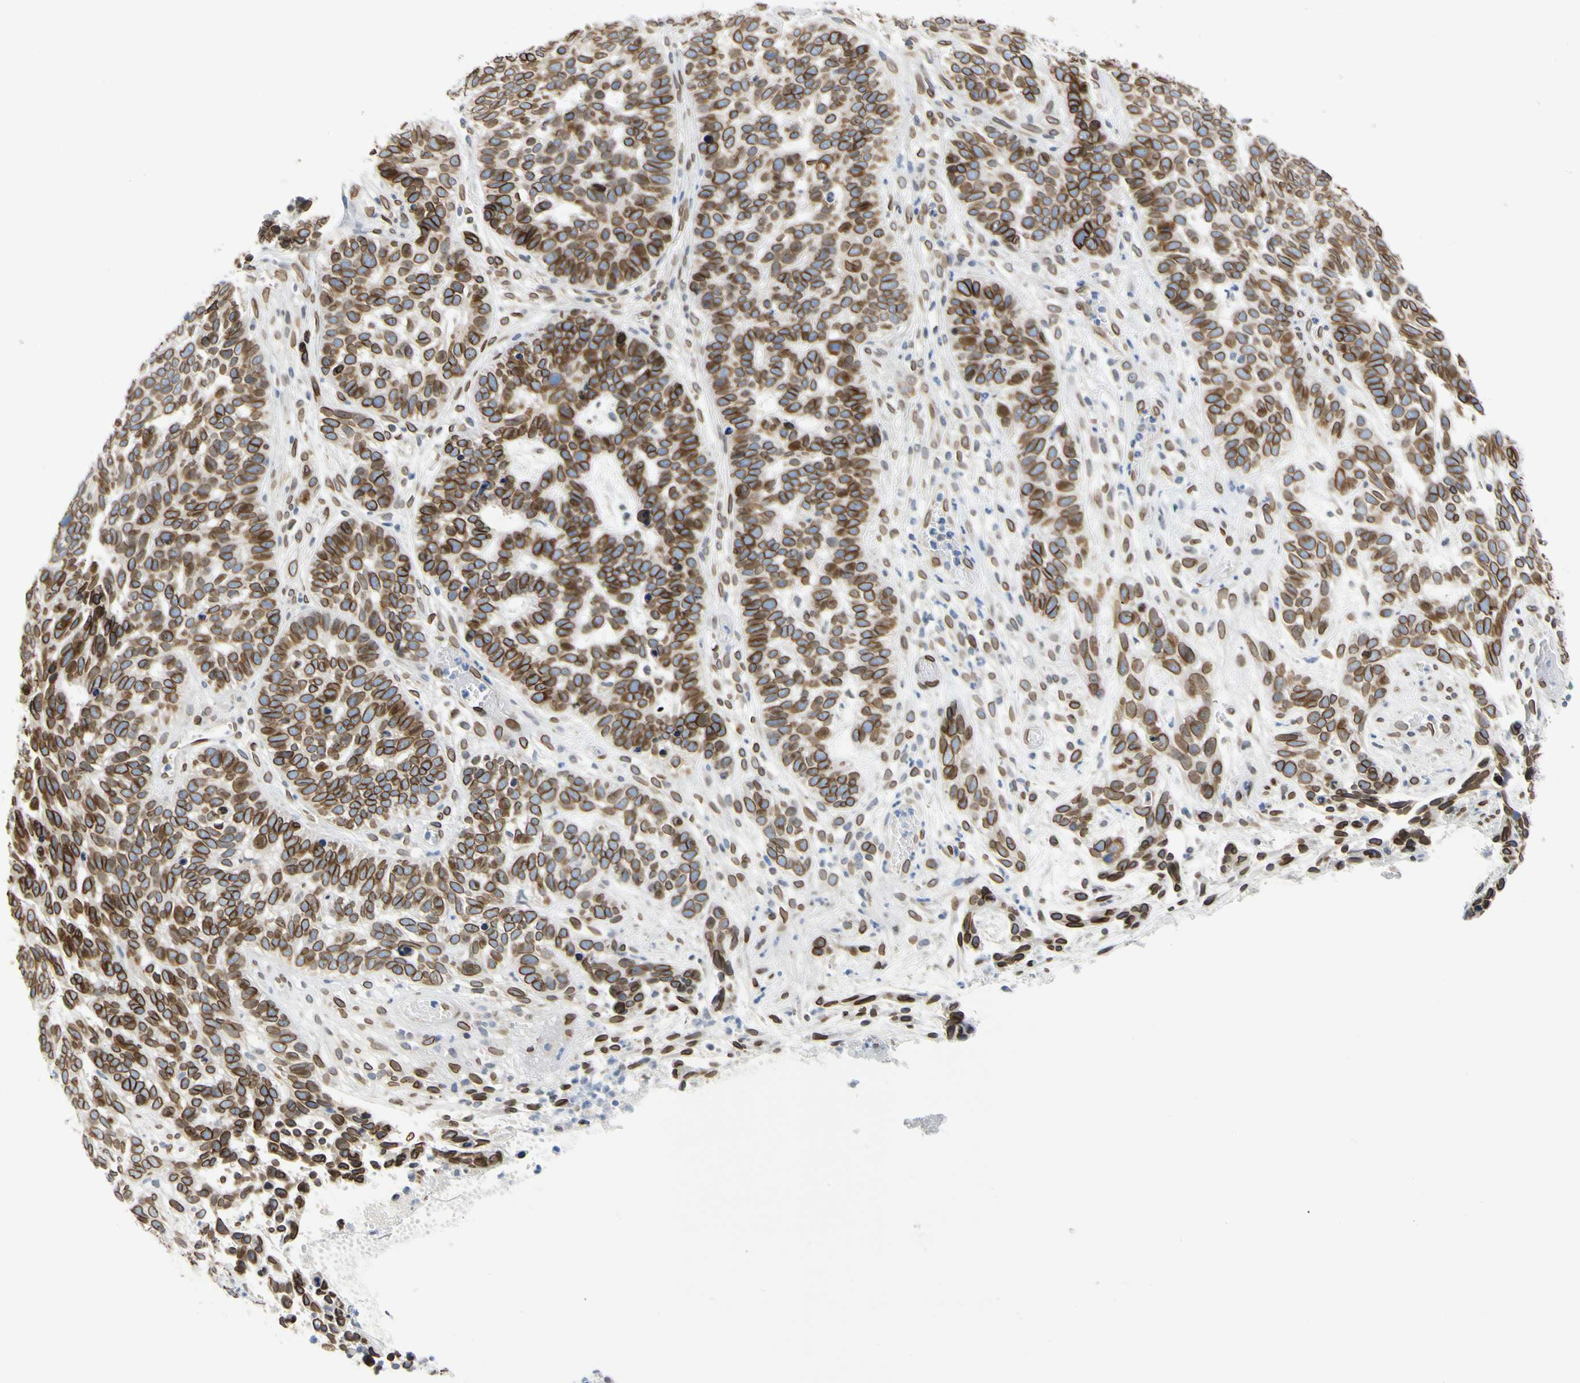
{"staining": {"intensity": "strong", "quantity": ">75%", "location": "cytoplasmic/membranous,nuclear"}, "tissue": "skin cancer", "cell_type": "Tumor cells", "image_type": "cancer", "snomed": [{"axis": "morphology", "description": "Basal cell carcinoma"}, {"axis": "topography", "description": "Skin"}], "caption": "This histopathology image displays immunohistochemistry staining of skin cancer (basal cell carcinoma), with high strong cytoplasmic/membranous and nuclear staining in about >75% of tumor cells.", "gene": "SUN1", "patient": {"sex": "male", "age": 87}}